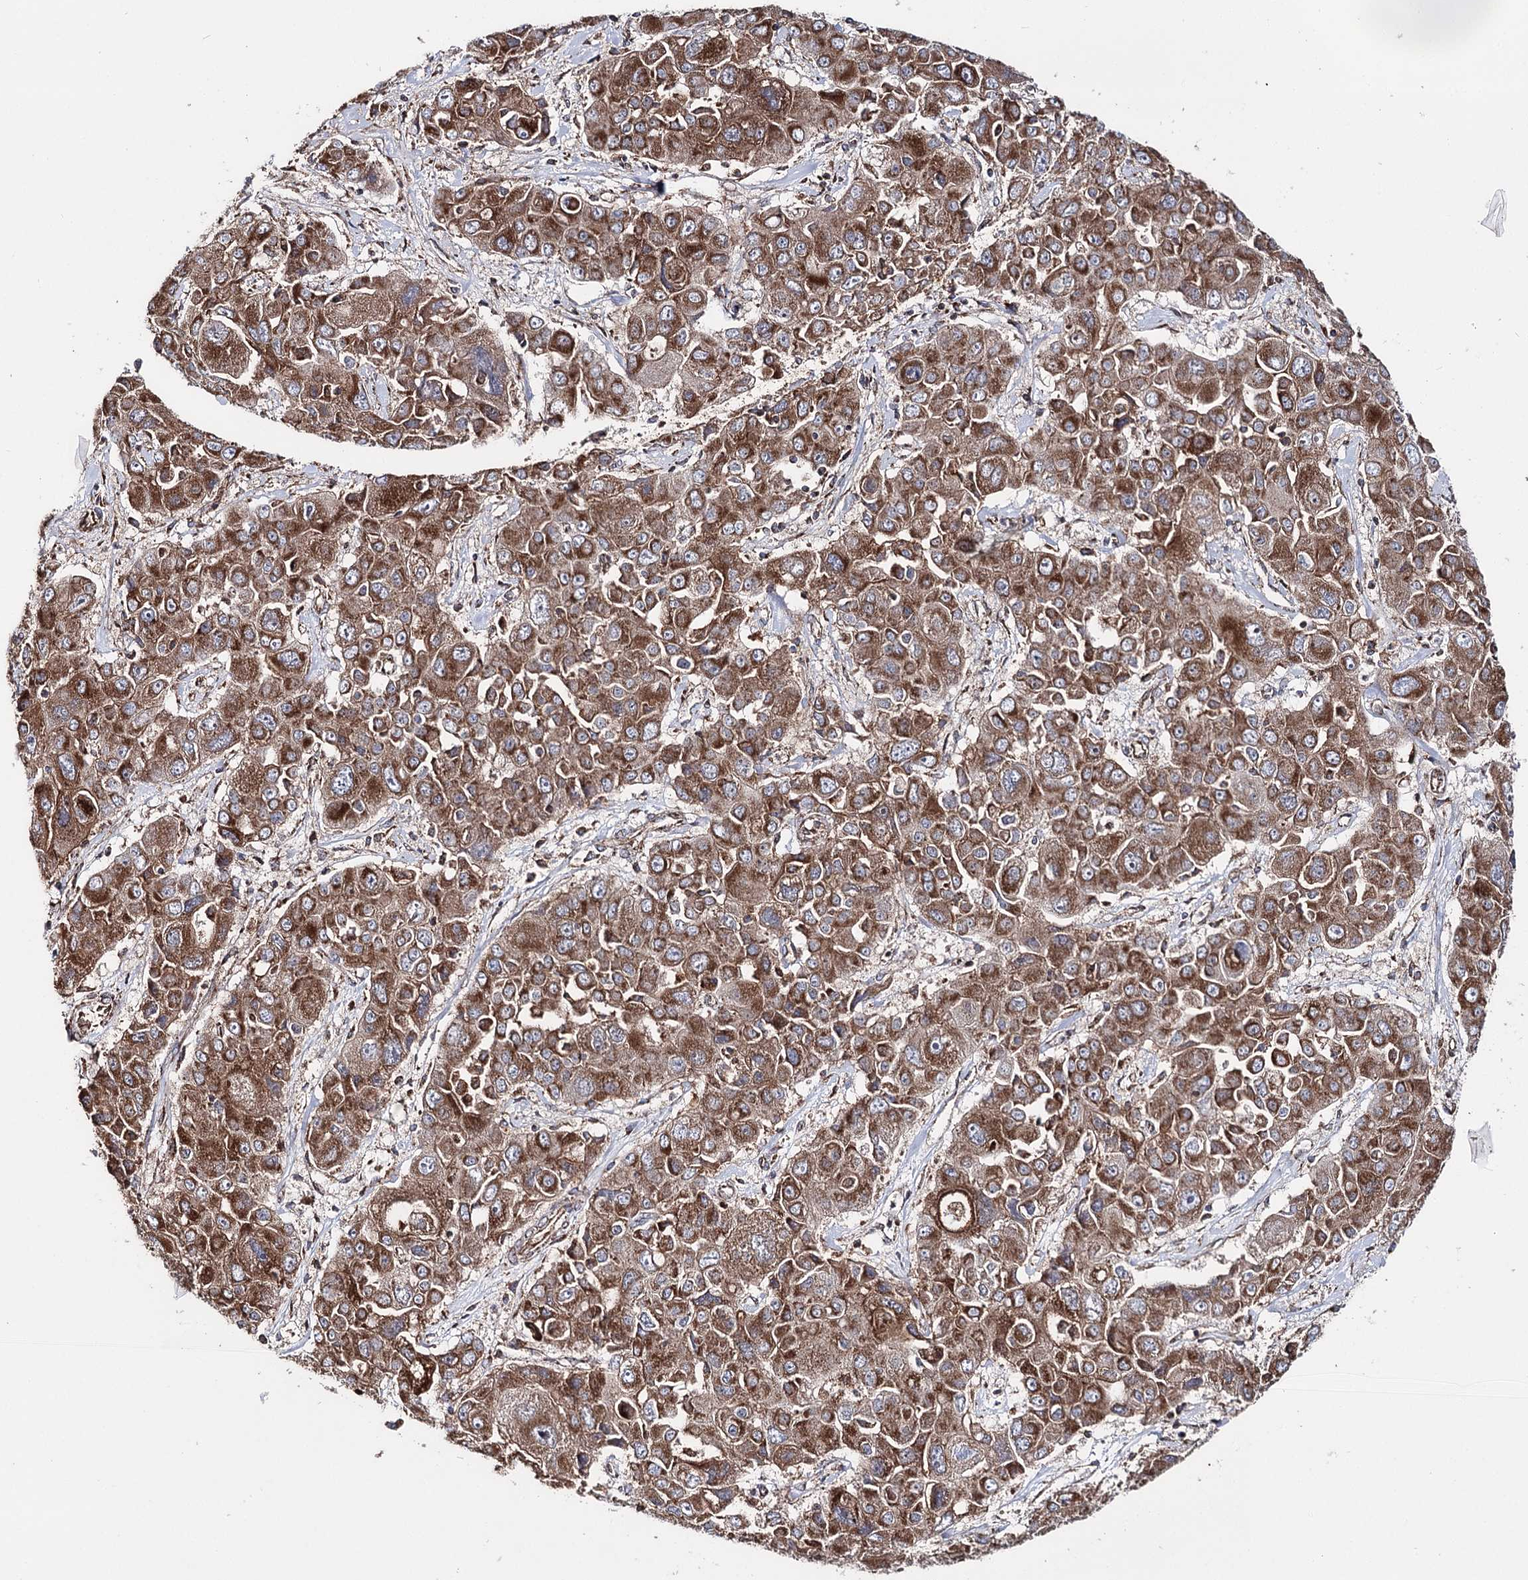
{"staining": {"intensity": "moderate", "quantity": ">75%", "location": "cytoplasmic/membranous"}, "tissue": "liver cancer", "cell_type": "Tumor cells", "image_type": "cancer", "snomed": [{"axis": "morphology", "description": "Cholangiocarcinoma"}, {"axis": "topography", "description": "Liver"}], "caption": "Tumor cells display medium levels of moderate cytoplasmic/membranous positivity in about >75% of cells in liver cancer (cholangiocarcinoma).", "gene": "MSANTD2", "patient": {"sex": "male", "age": 67}}